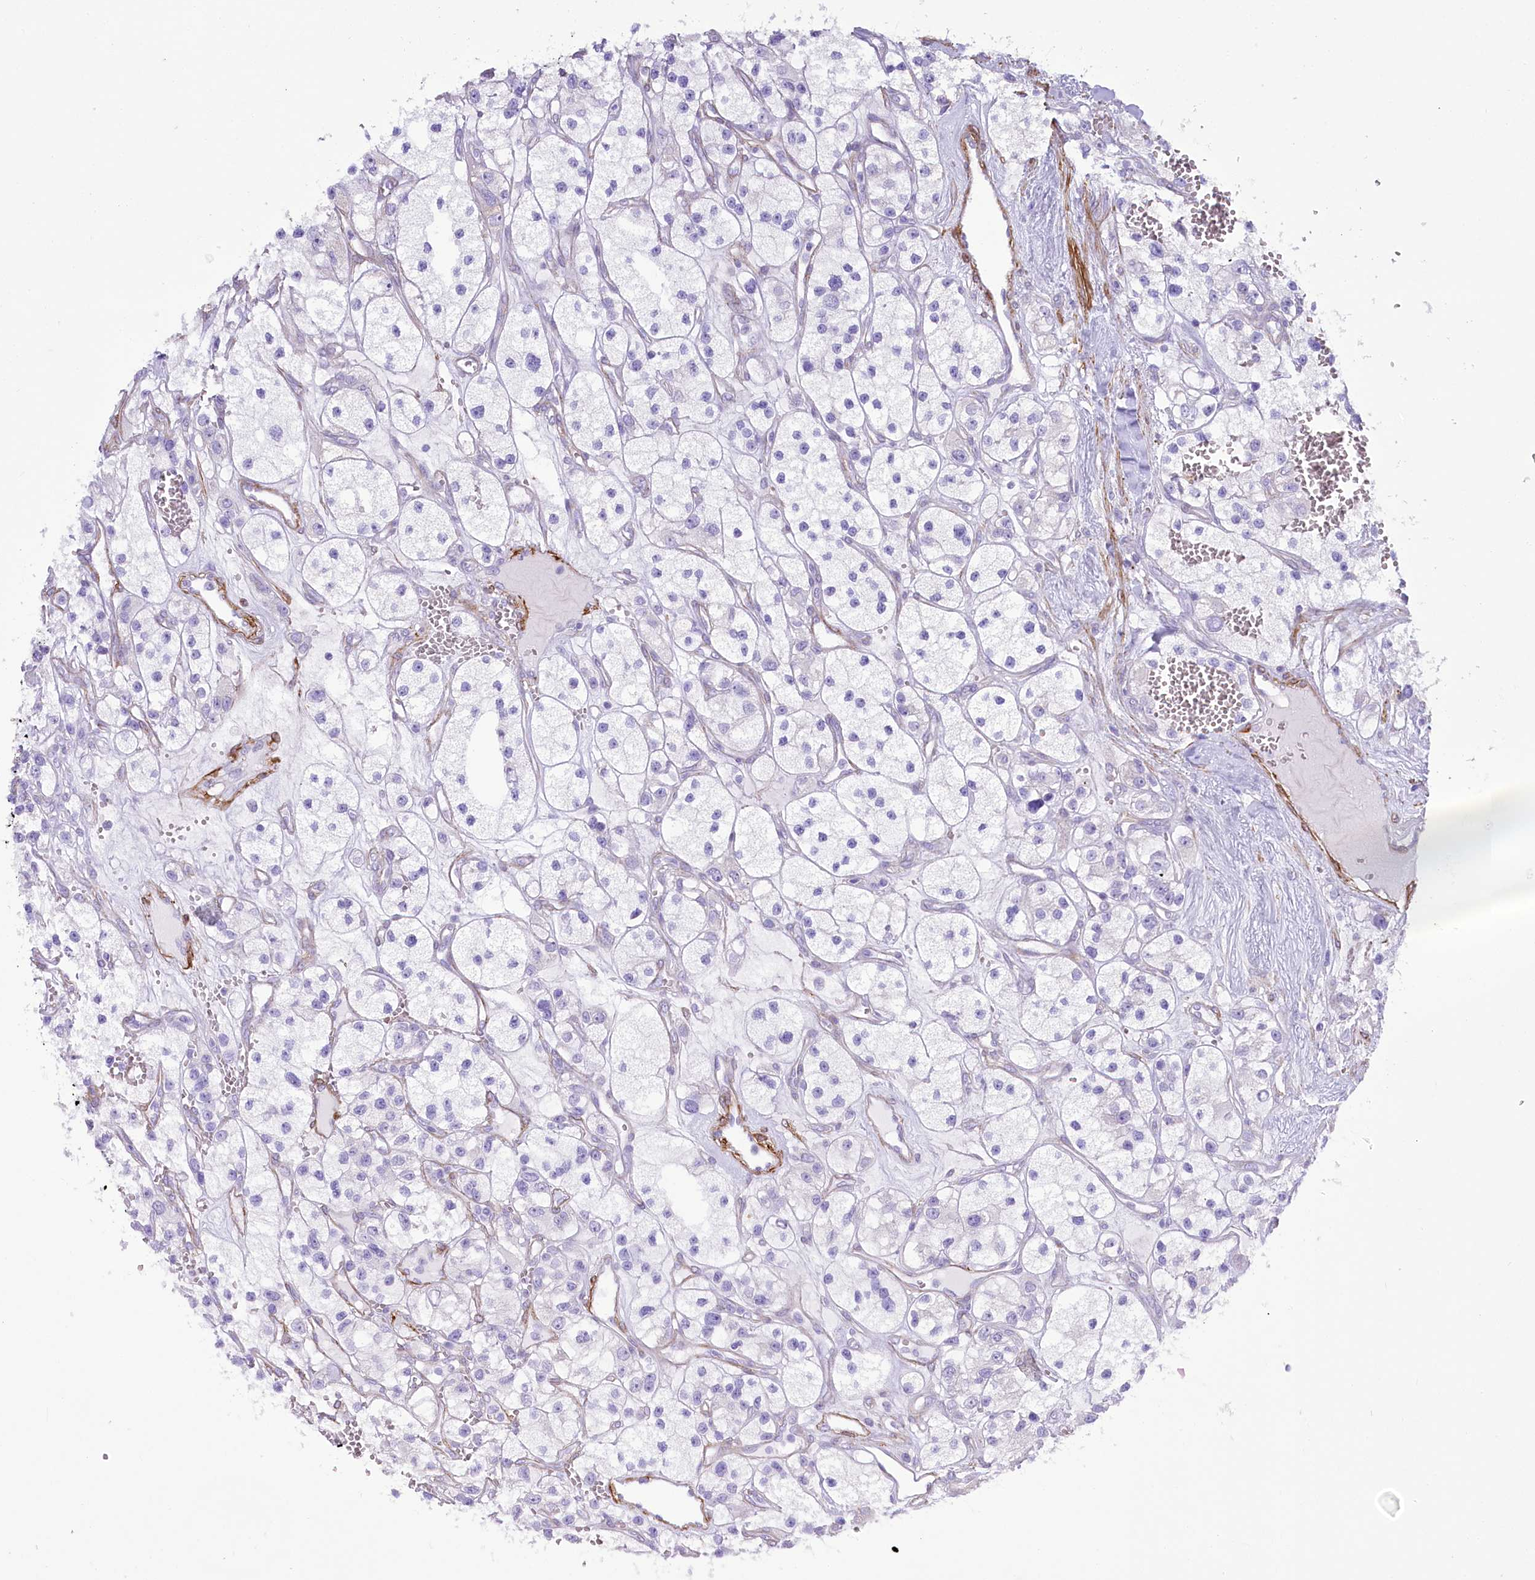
{"staining": {"intensity": "negative", "quantity": "none", "location": "none"}, "tissue": "renal cancer", "cell_type": "Tumor cells", "image_type": "cancer", "snomed": [{"axis": "morphology", "description": "Adenocarcinoma, NOS"}, {"axis": "topography", "description": "Kidney"}], "caption": "A histopathology image of renal cancer (adenocarcinoma) stained for a protein shows no brown staining in tumor cells. (Immunohistochemistry (ihc), brightfield microscopy, high magnification).", "gene": "SYNPO2", "patient": {"sex": "female", "age": 57}}